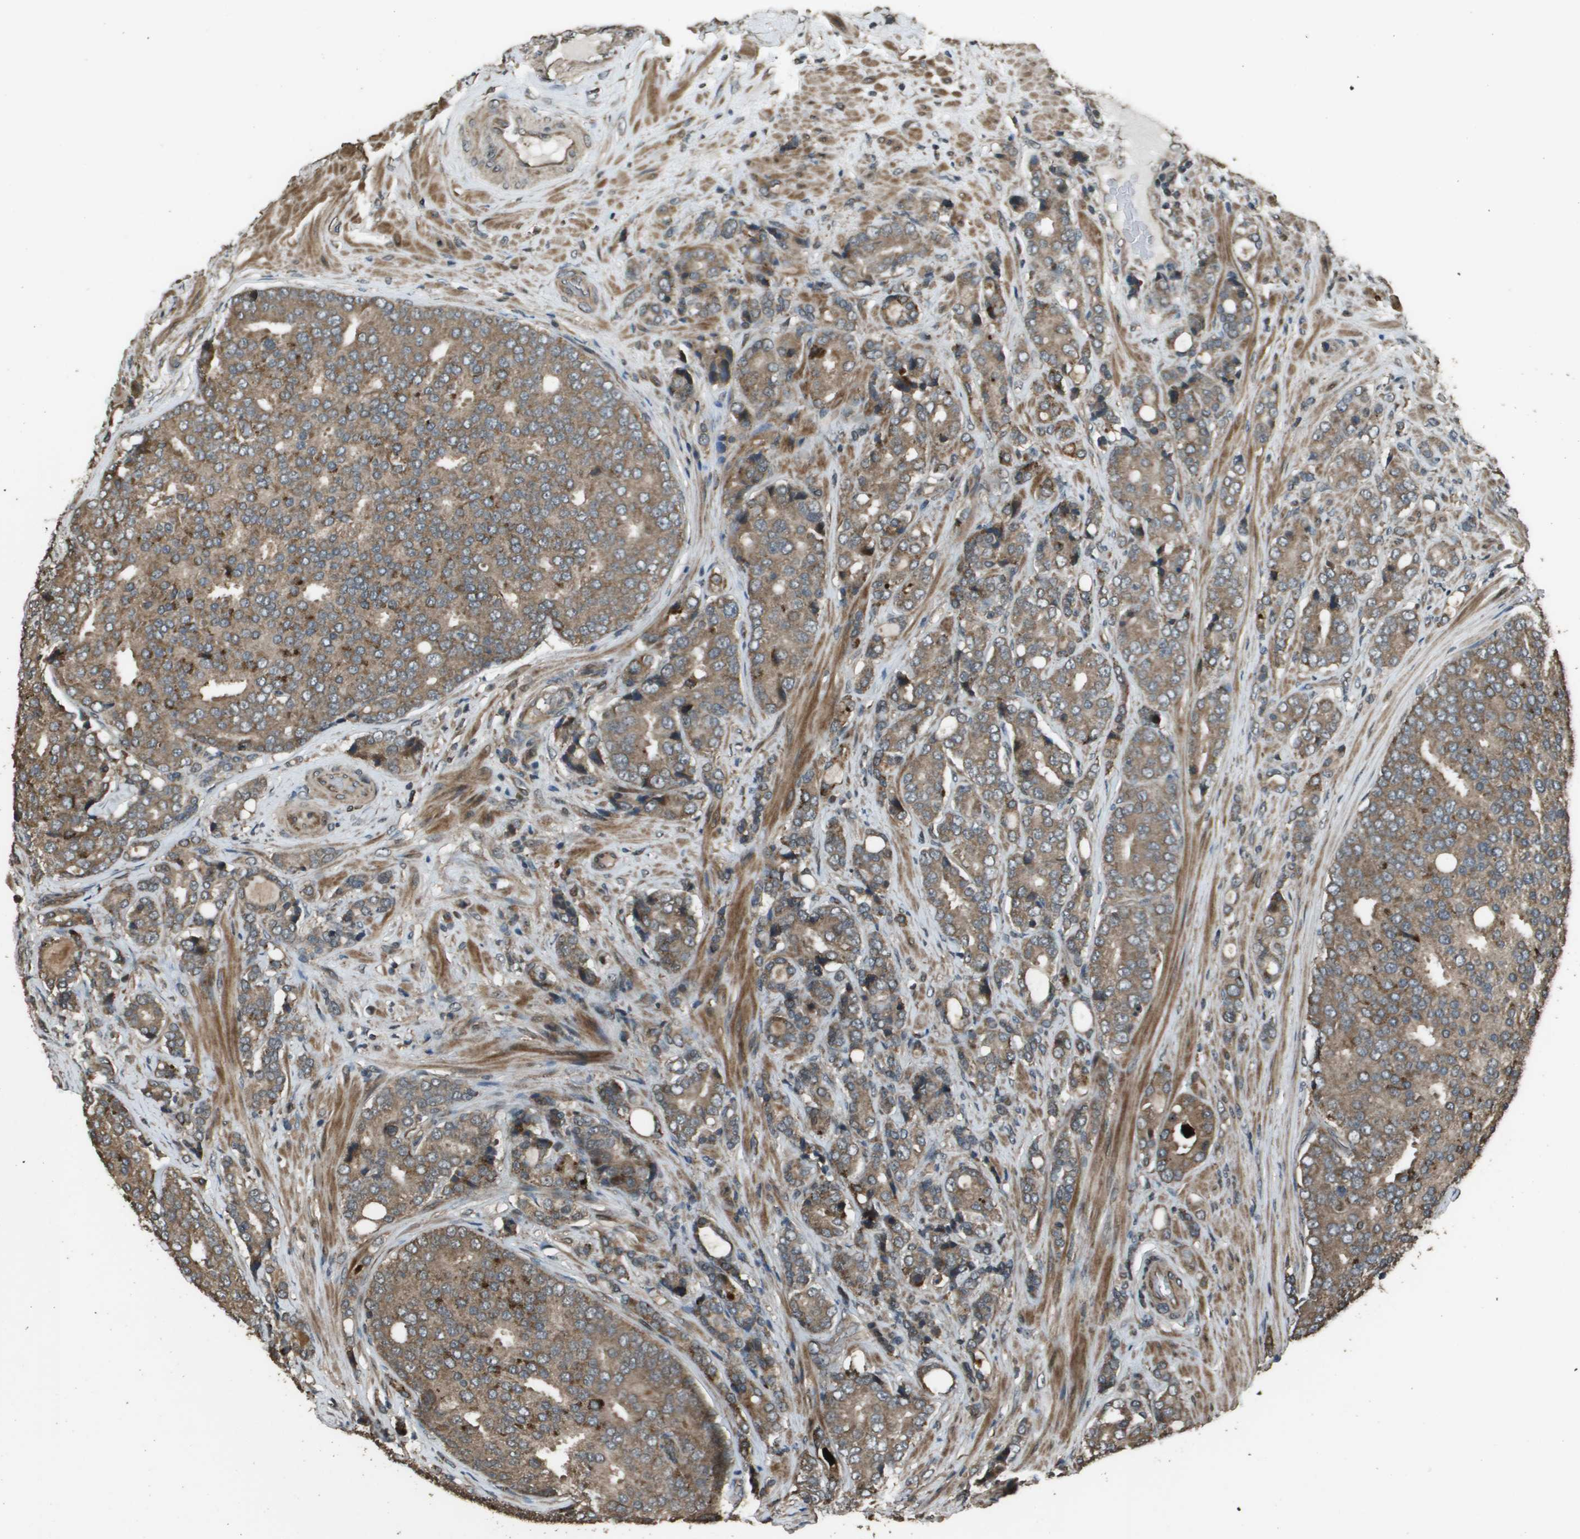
{"staining": {"intensity": "moderate", "quantity": ">75%", "location": "cytoplasmic/membranous"}, "tissue": "prostate cancer", "cell_type": "Tumor cells", "image_type": "cancer", "snomed": [{"axis": "morphology", "description": "Adenocarcinoma, High grade"}, {"axis": "topography", "description": "Prostate"}], "caption": "A brown stain labels moderate cytoplasmic/membranous positivity of a protein in prostate high-grade adenocarcinoma tumor cells. (Stains: DAB in brown, nuclei in blue, Microscopy: brightfield microscopy at high magnification).", "gene": "FIG4", "patient": {"sex": "male", "age": 50}}